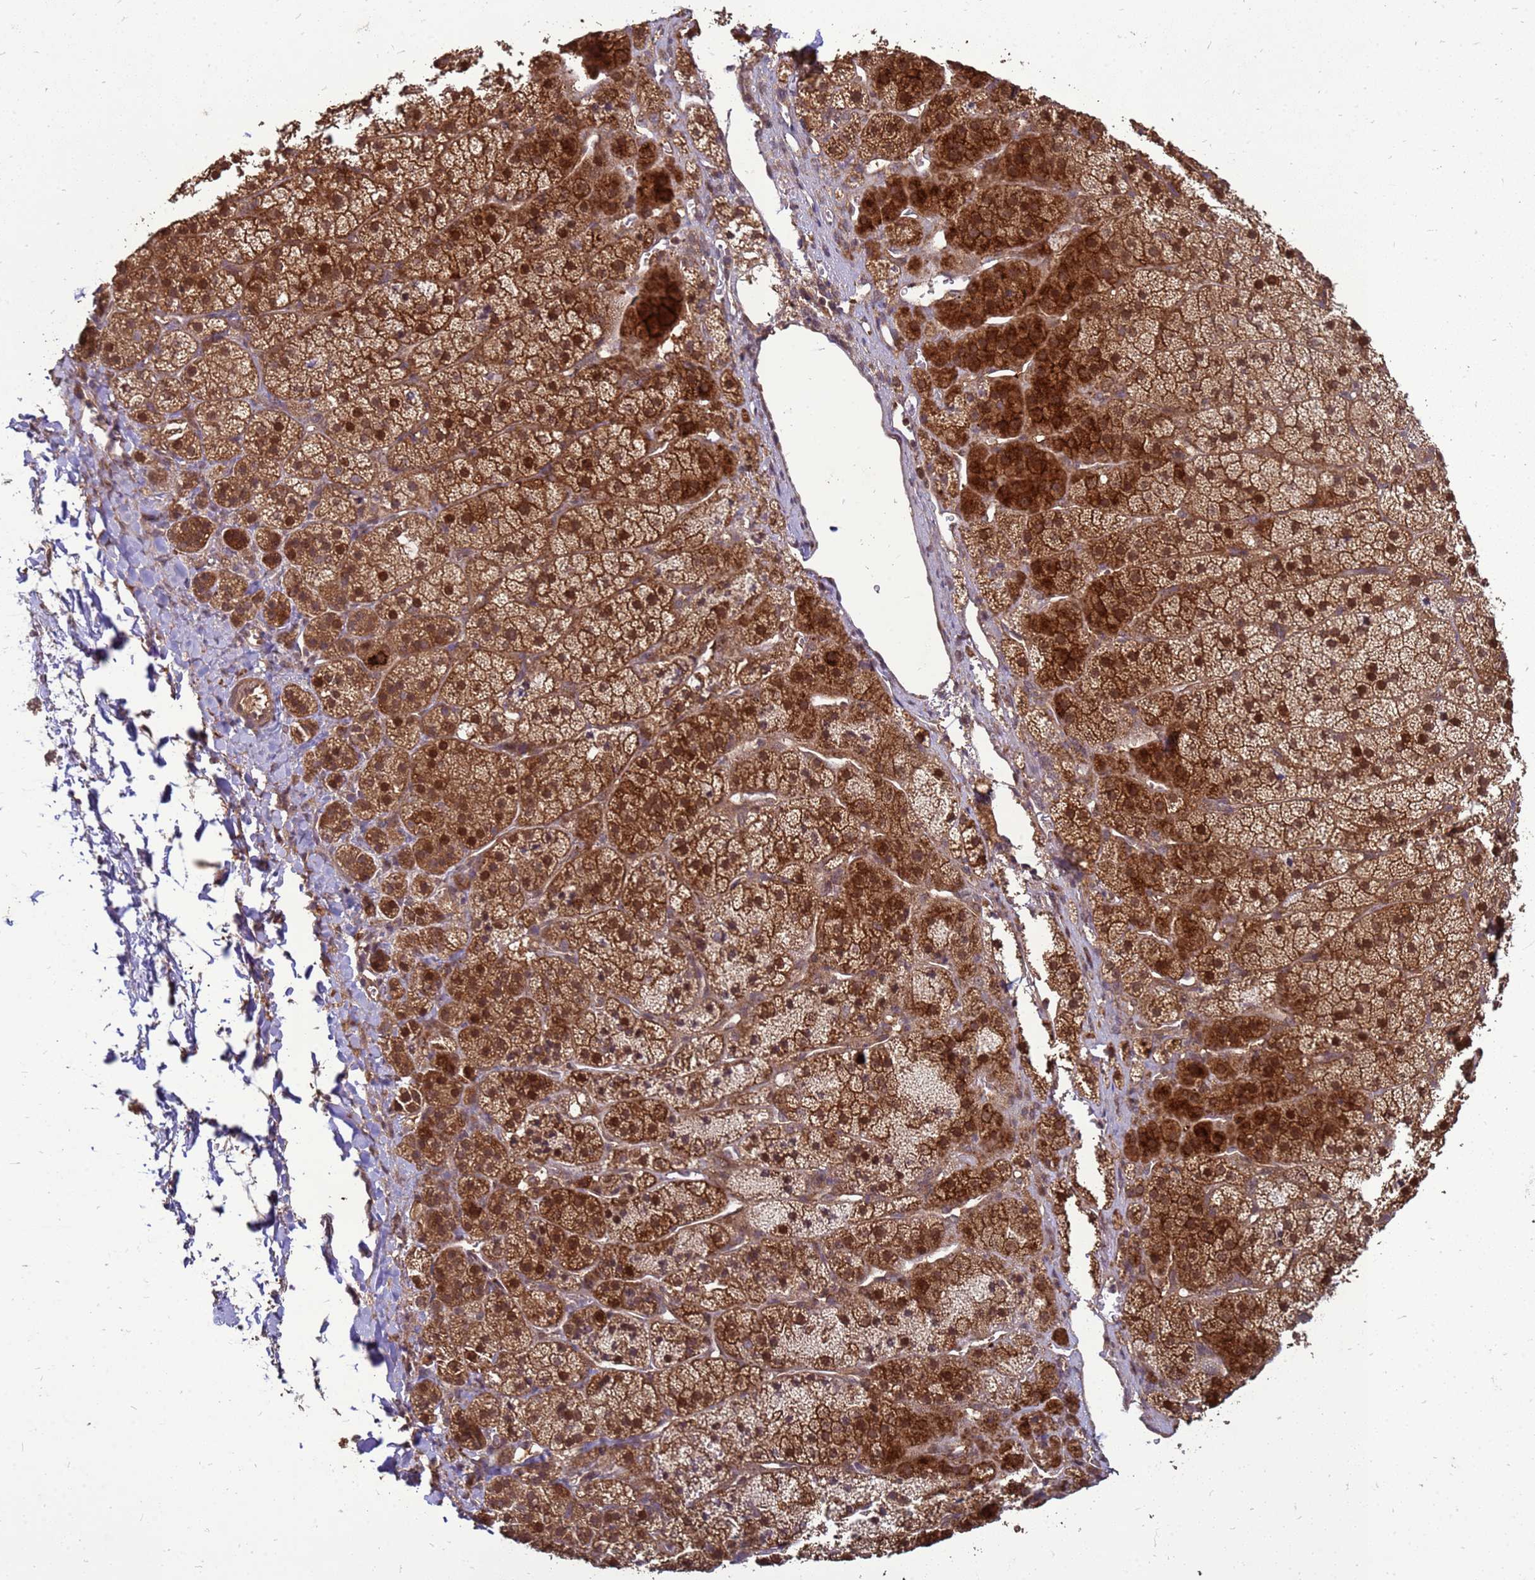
{"staining": {"intensity": "strong", "quantity": ">75%", "location": "cytoplasmic/membranous,nuclear"}, "tissue": "adrenal gland", "cell_type": "Glandular cells", "image_type": "normal", "snomed": [{"axis": "morphology", "description": "Normal tissue, NOS"}, {"axis": "topography", "description": "Adrenal gland"}], "caption": "IHC photomicrograph of normal human adrenal gland stained for a protein (brown), which displays high levels of strong cytoplasmic/membranous,nuclear expression in approximately >75% of glandular cells.", "gene": "CRBN", "patient": {"sex": "female", "age": 44}}